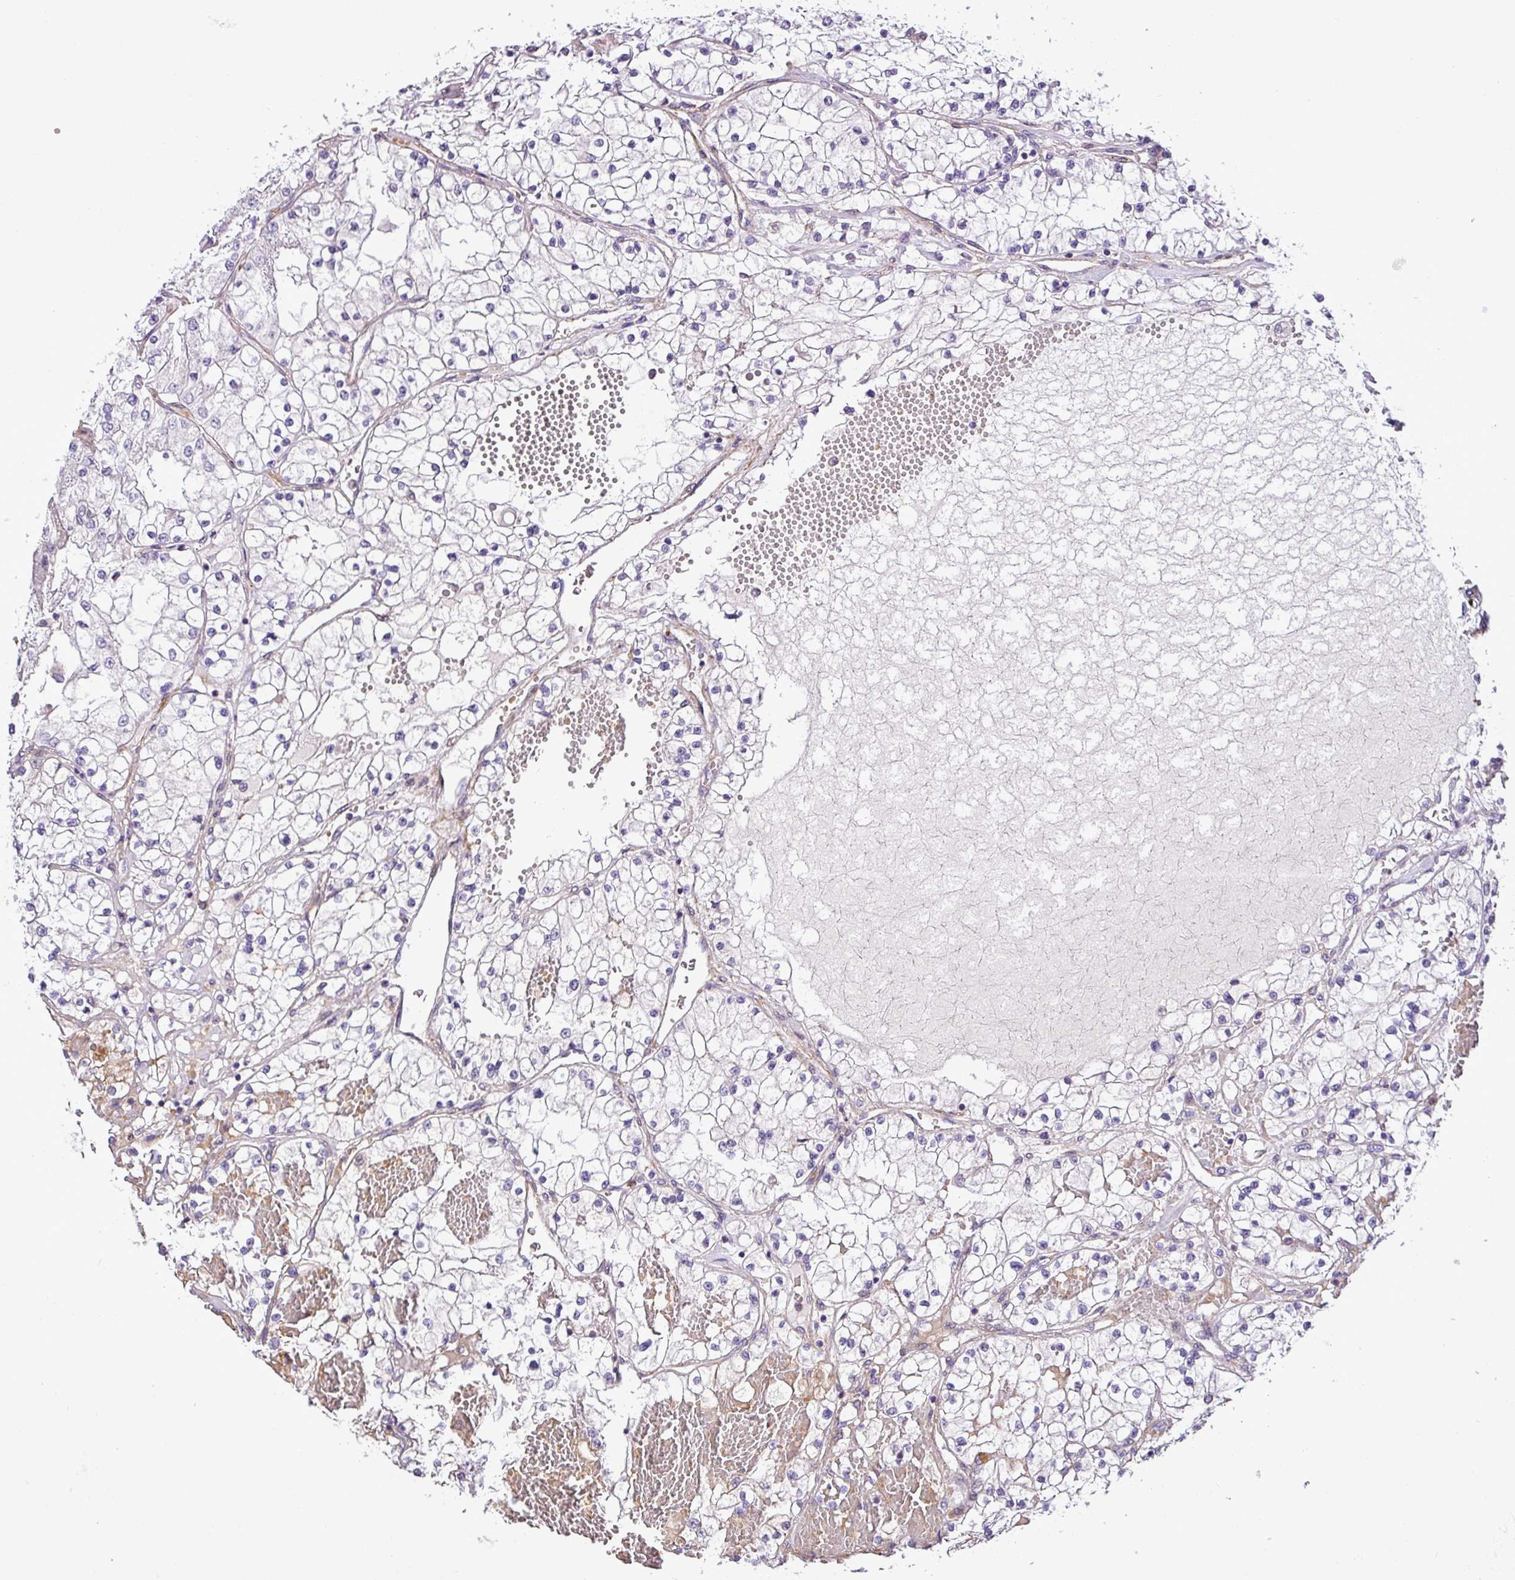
{"staining": {"intensity": "negative", "quantity": "none", "location": "none"}, "tissue": "renal cancer", "cell_type": "Tumor cells", "image_type": "cancer", "snomed": [{"axis": "morphology", "description": "Normal tissue, NOS"}, {"axis": "morphology", "description": "Adenocarcinoma, NOS"}, {"axis": "topography", "description": "Kidney"}], "caption": "Renal cancer stained for a protein using immunohistochemistry displays no staining tumor cells.", "gene": "NBEAL2", "patient": {"sex": "male", "age": 68}}